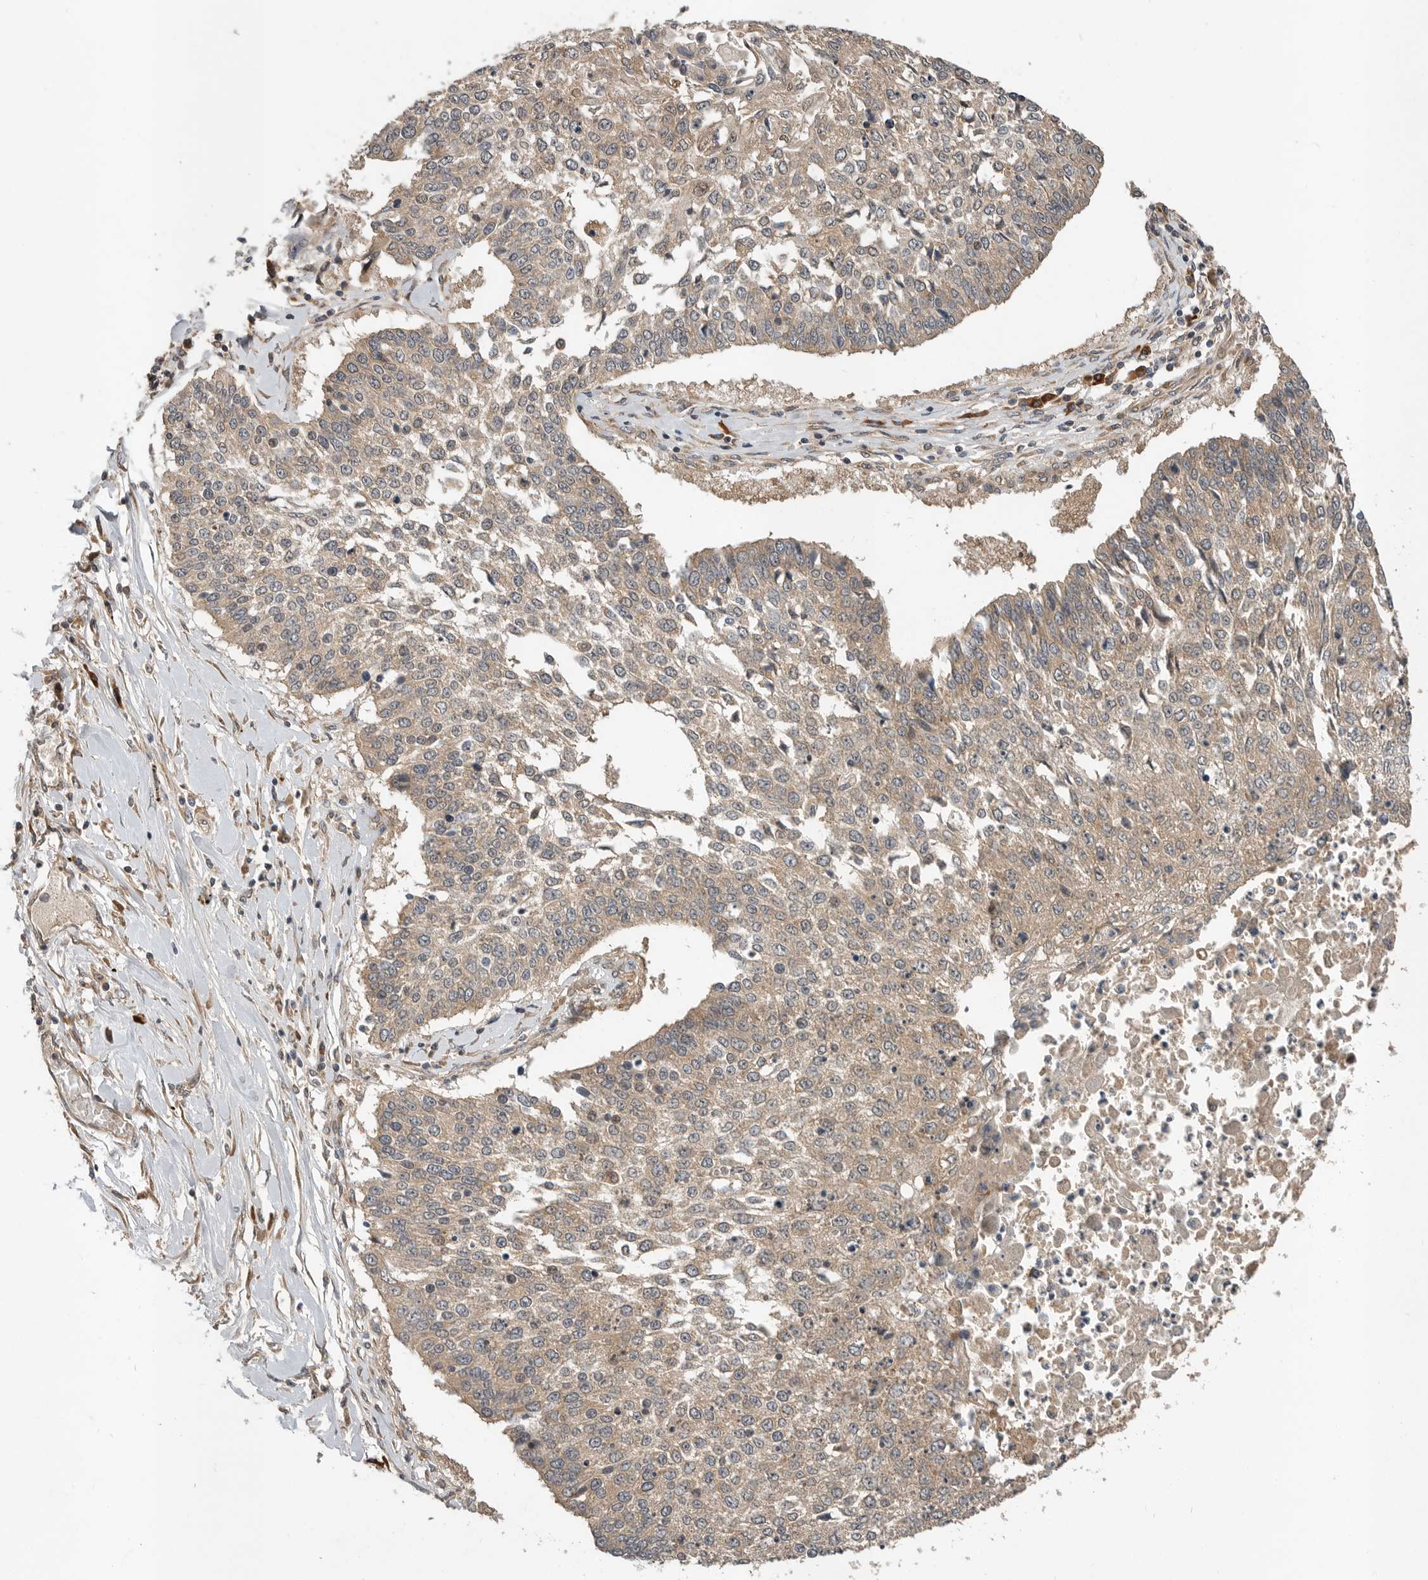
{"staining": {"intensity": "weak", "quantity": ">75%", "location": "cytoplasmic/membranous"}, "tissue": "lung cancer", "cell_type": "Tumor cells", "image_type": "cancer", "snomed": [{"axis": "morphology", "description": "Normal tissue, NOS"}, {"axis": "morphology", "description": "Squamous cell carcinoma, NOS"}, {"axis": "topography", "description": "Cartilage tissue"}, {"axis": "topography", "description": "Bronchus"}, {"axis": "topography", "description": "Lung"}, {"axis": "topography", "description": "Peripheral nerve tissue"}], "caption": "Immunohistochemical staining of squamous cell carcinoma (lung) exhibits low levels of weak cytoplasmic/membranous protein positivity in about >75% of tumor cells. Immunohistochemistry stains the protein in brown and the nuclei are stained blue.", "gene": "OSBPL9", "patient": {"sex": "female", "age": 49}}